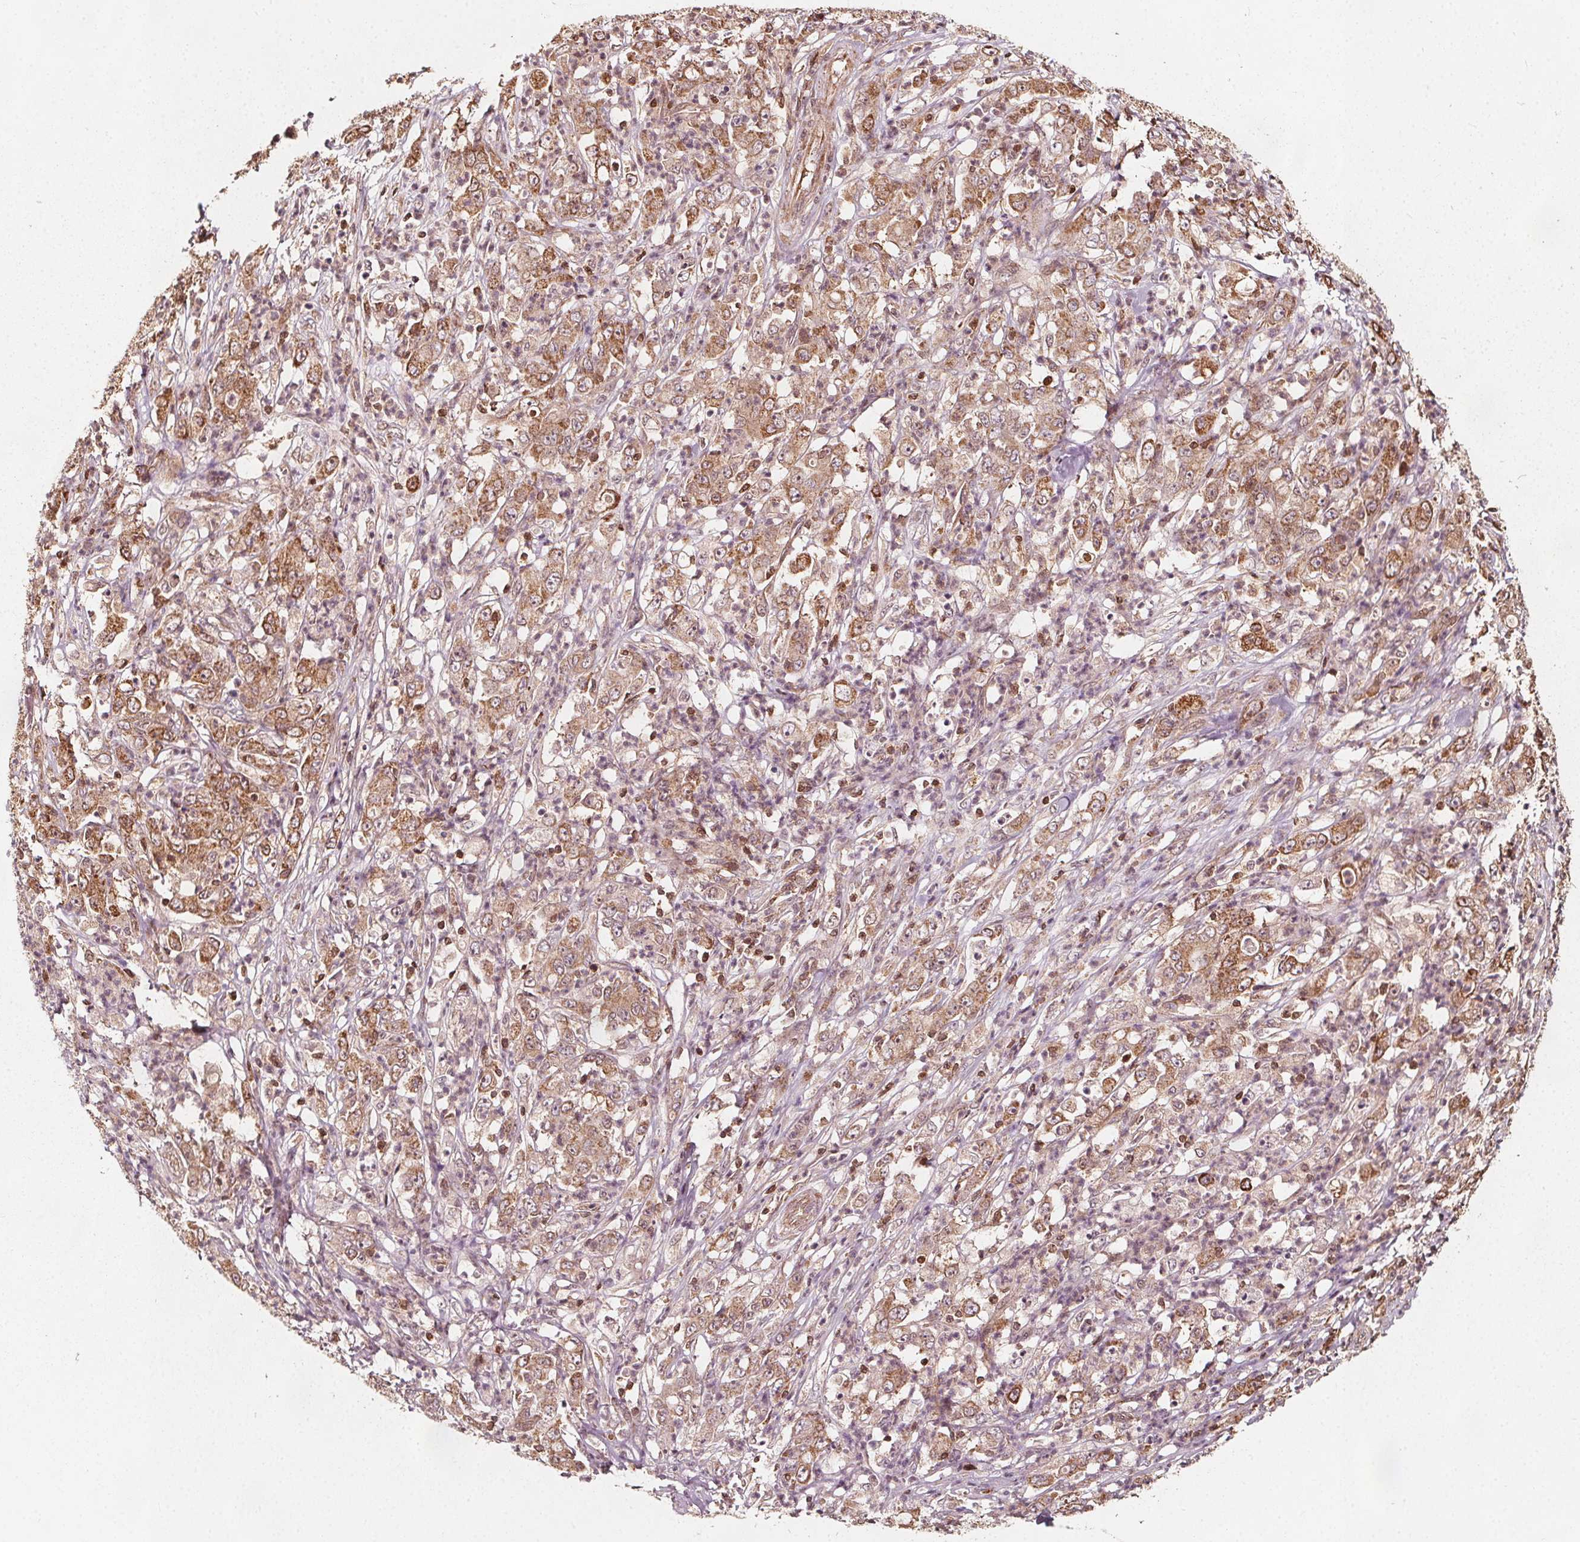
{"staining": {"intensity": "moderate", "quantity": "25%-75%", "location": "cytoplasmic/membranous"}, "tissue": "stomach cancer", "cell_type": "Tumor cells", "image_type": "cancer", "snomed": [{"axis": "morphology", "description": "Adenocarcinoma, NOS"}, {"axis": "topography", "description": "Stomach, lower"}], "caption": "IHC of human stomach cancer (adenocarcinoma) reveals medium levels of moderate cytoplasmic/membranous expression in about 25%-75% of tumor cells. (Brightfield microscopy of DAB IHC at high magnification).", "gene": "AIP", "patient": {"sex": "female", "age": 71}}